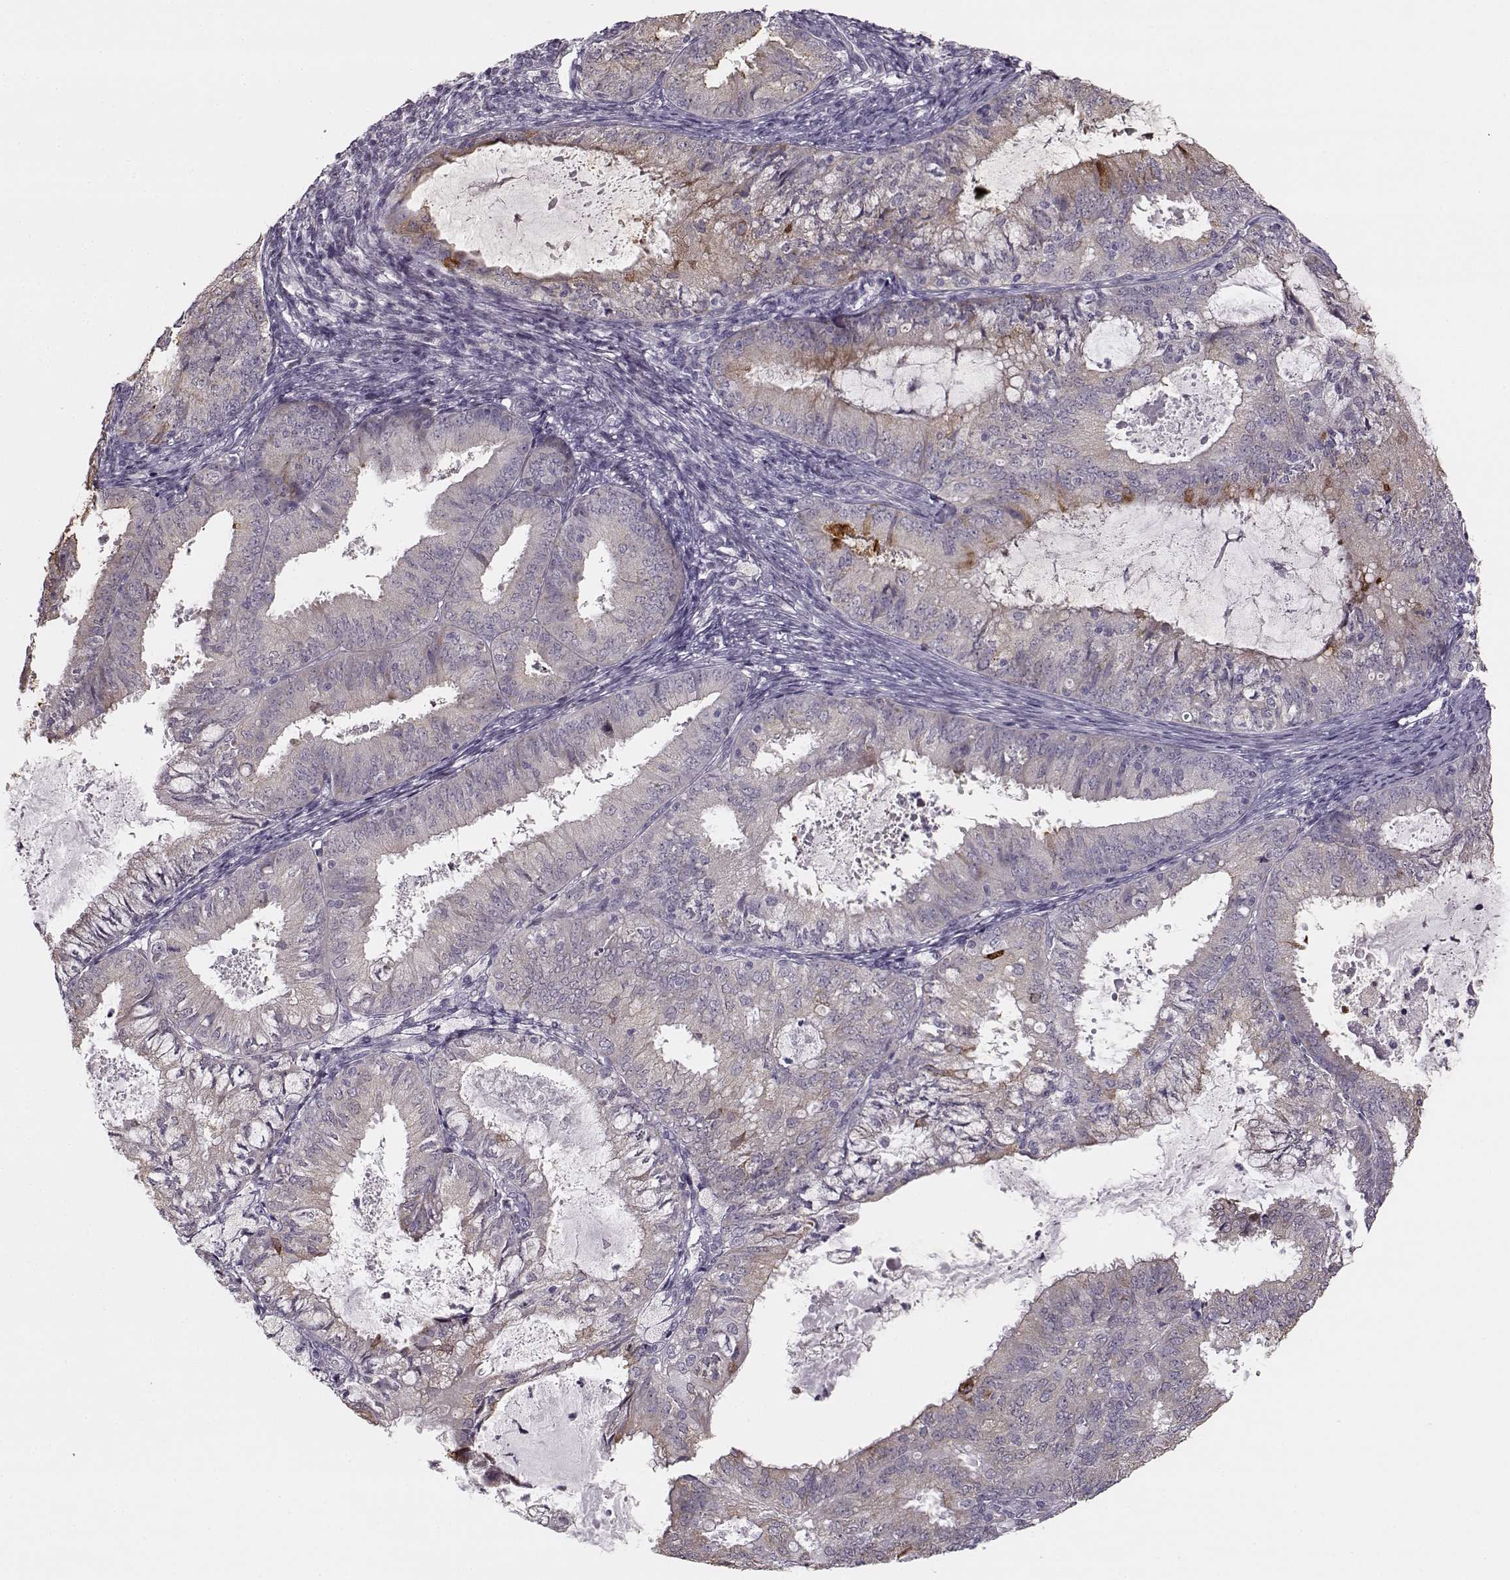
{"staining": {"intensity": "moderate", "quantity": "<25%", "location": "cytoplasmic/membranous"}, "tissue": "endometrial cancer", "cell_type": "Tumor cells", "image_type": "cancer", "snomed": [{"axis": "morphology", "description": "Adenocarcinoma, NOS"}, {"axis": "topography", "description": "Endometrium"}], "caption": "DAB immunohistochemical staining of human adenocarcinoma (endometrial) shows moderate cytoplasmic/membranous protein positivity in approximately <25% of tumor cells.", "gene": "MAP6D1", "patient": {"sex": "female", "age": 57}}